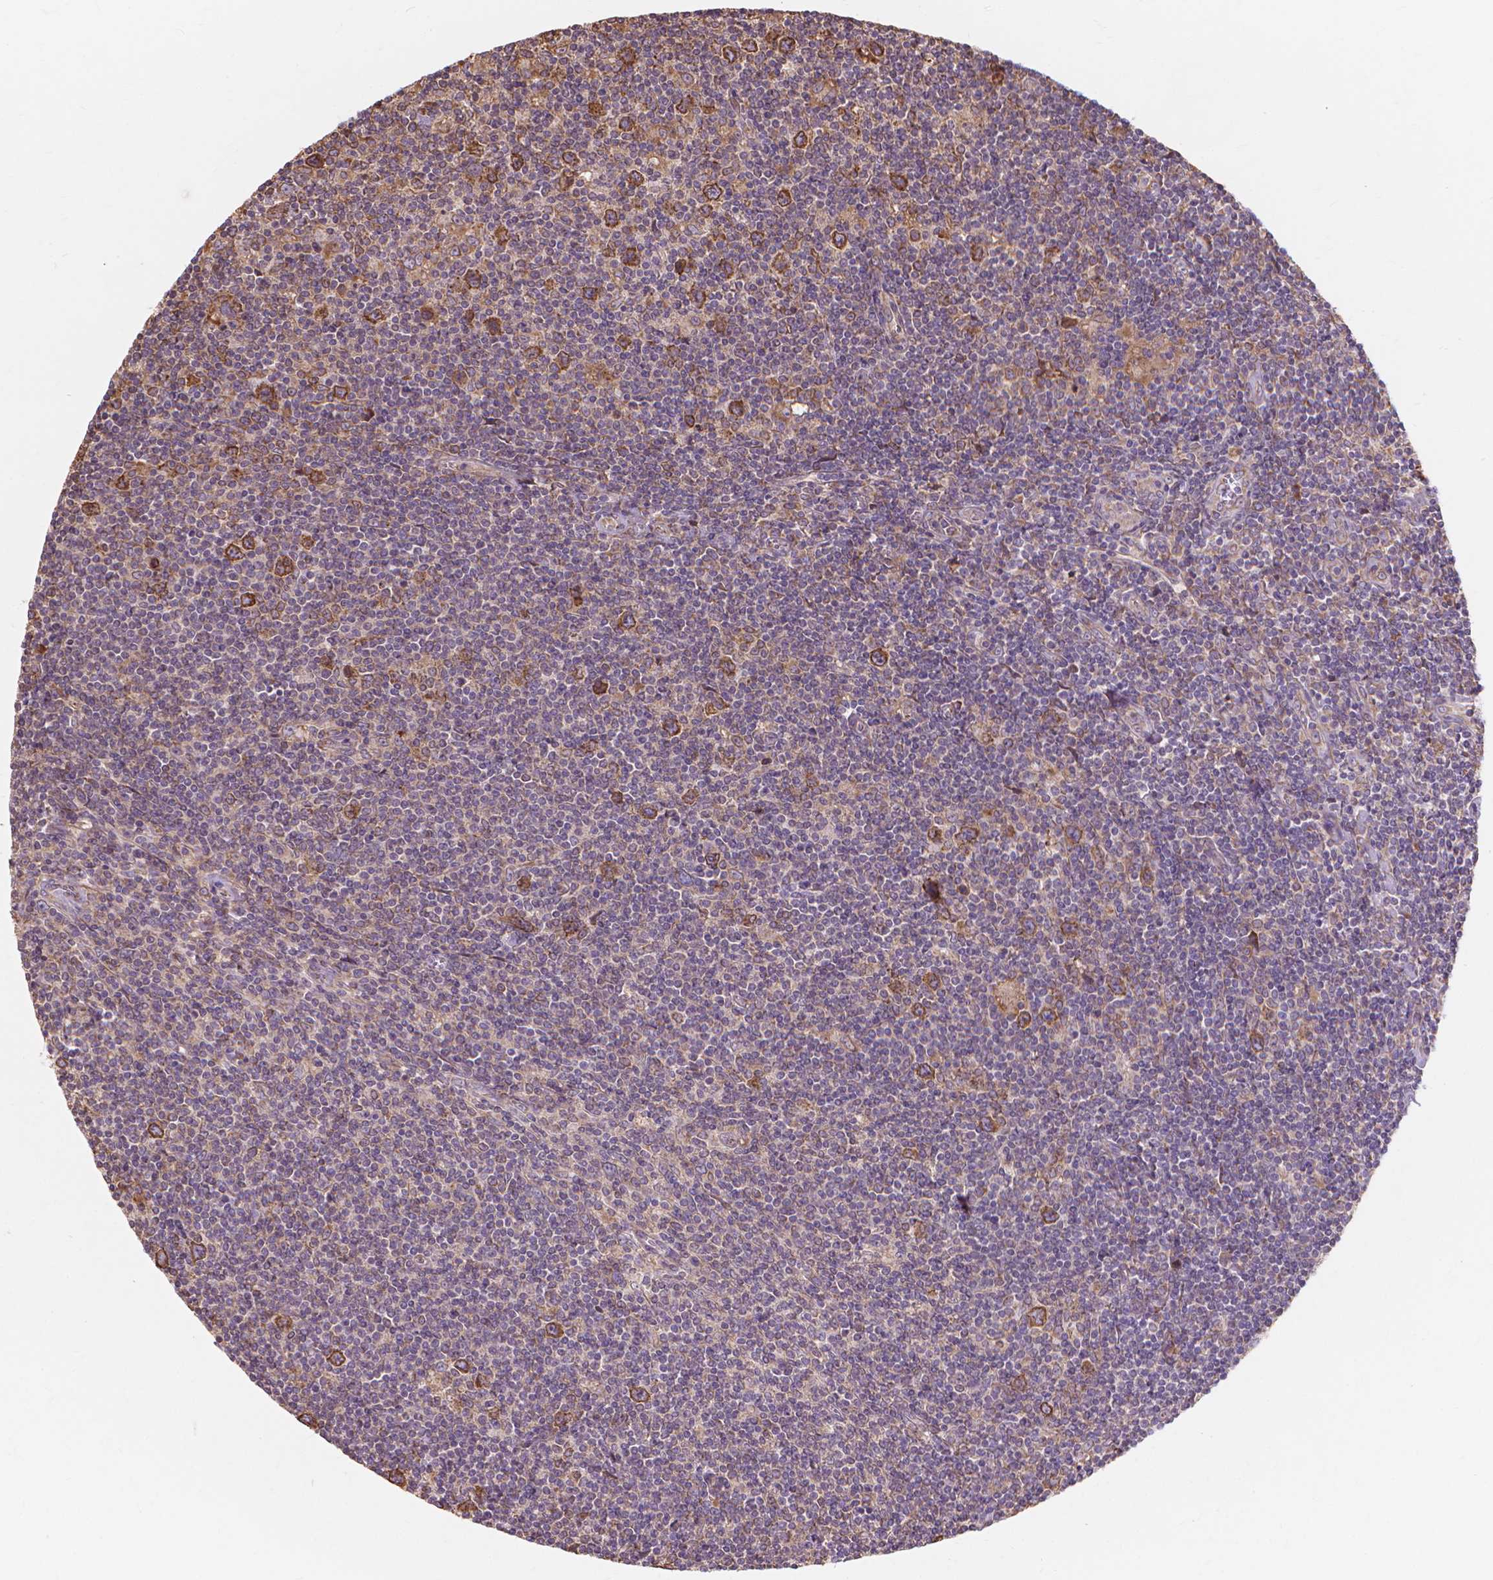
{"staining": {"intensity": "strong", "quantity": ">75%", "location": "cytoplasmic/membranous"}, "tissue": "lymphoma", "cell_type": "Tumor cells", "image_type": "cancer", "snomed": [{"axis": "morphology", "description": "Hodgkin's disease, NOS"}, {"axis": "topography", "description": "Lymph node"}], "caption": "A histopathology image of human Hodgkin's disease stained for a protein demonstrates strong cytoplasmic/membranous brown staining in tumor cells.", "gene": "TAB2", "patient": {"sex": "male", "age": 40}}